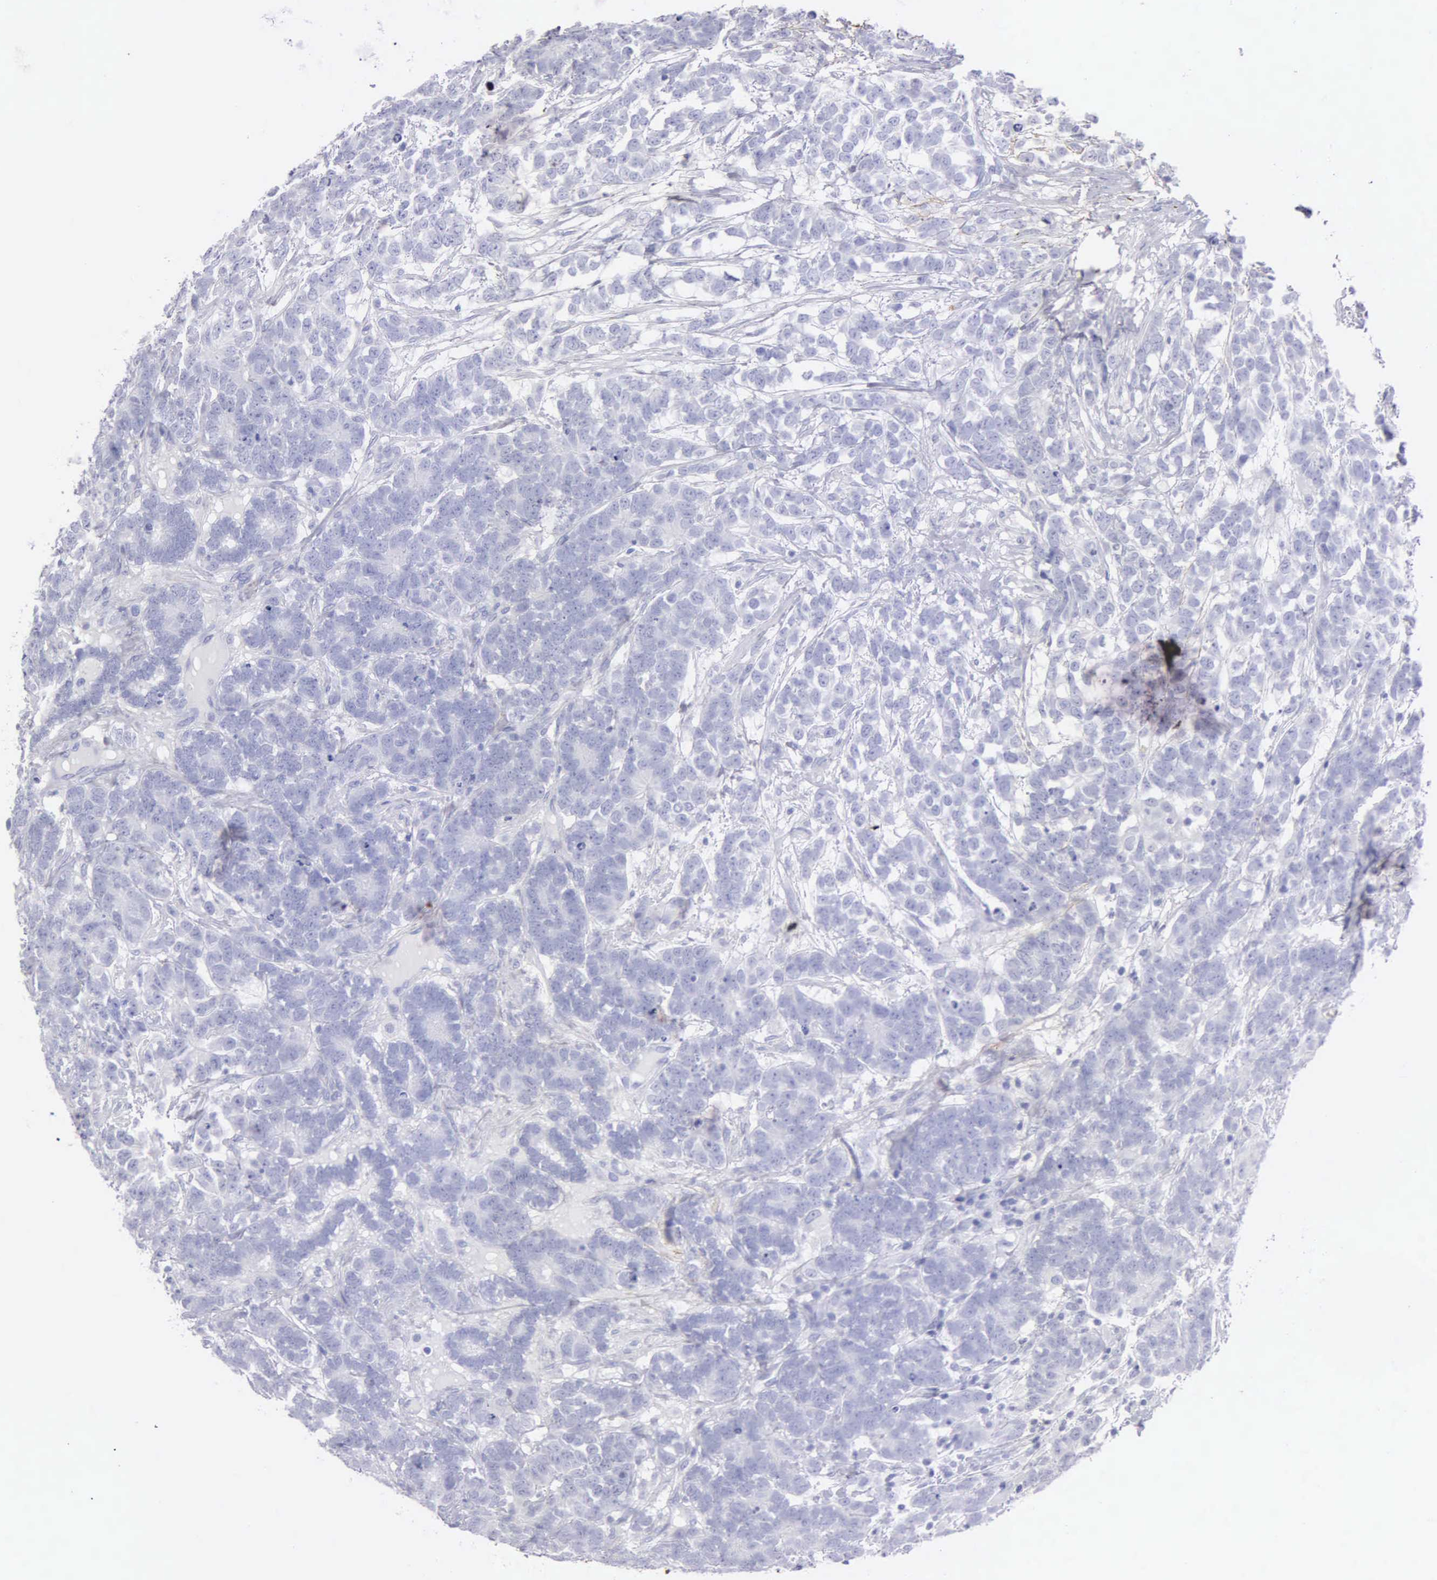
{"staining": {"intensity": "negative", "quantity": "none", "location": "none"}, "tissue": "testis cancer", "cell_type": "Tumor cells", "image_type": "cancer", "snomed": [{"axis": "morphology", "description": "Carcinoma, Embryonal, NOS"}, {"axis": "topography", "description": "Testis"}], "caption": "DAB (3,3'-diaminobenzidine) immunohistochemical staining of testis cancer displays no significant staining in tumor cells. Nuclei are stained in blue.", "gene": "FBLN5", "patient": {"sex": "male", "age": 26}}